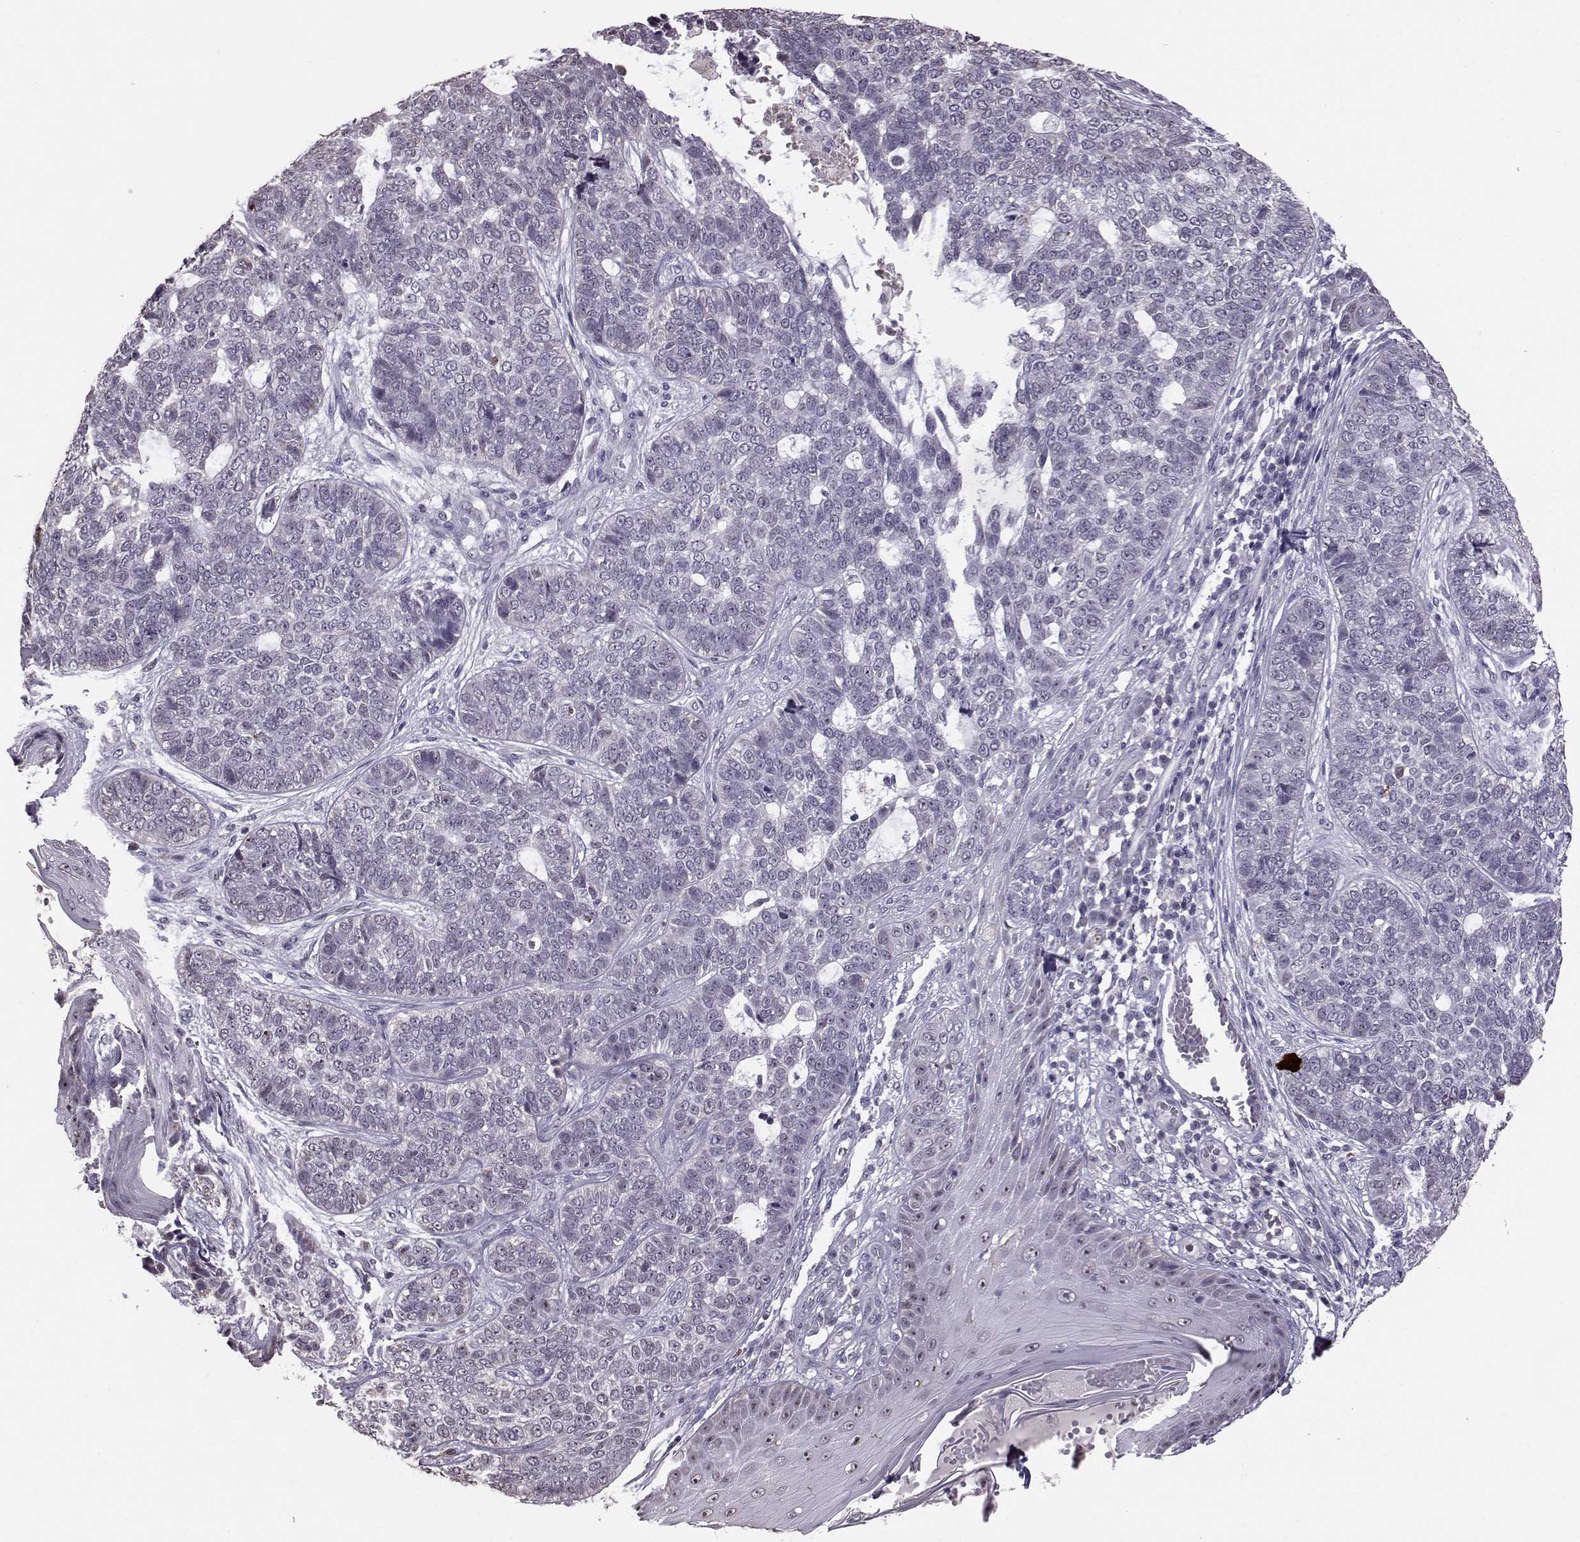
{"staining": {"intensity": "negative", "quantity": "none", "location": "none"}, "tissue": "skin cancer", "cell_type": "Tumor cells", "image_type": "cancer", "snomed": [{"axis": "morphology", "description": "Basal cell carcinoma"}, {"axis": "topography", "description": "Skin"}], "caption": "Histopathology image shows no protein staining in tumor cells of skin cancer tissue.", "gene": "ALDH3A1", "patient": {"sex": "female", "age": 69}}